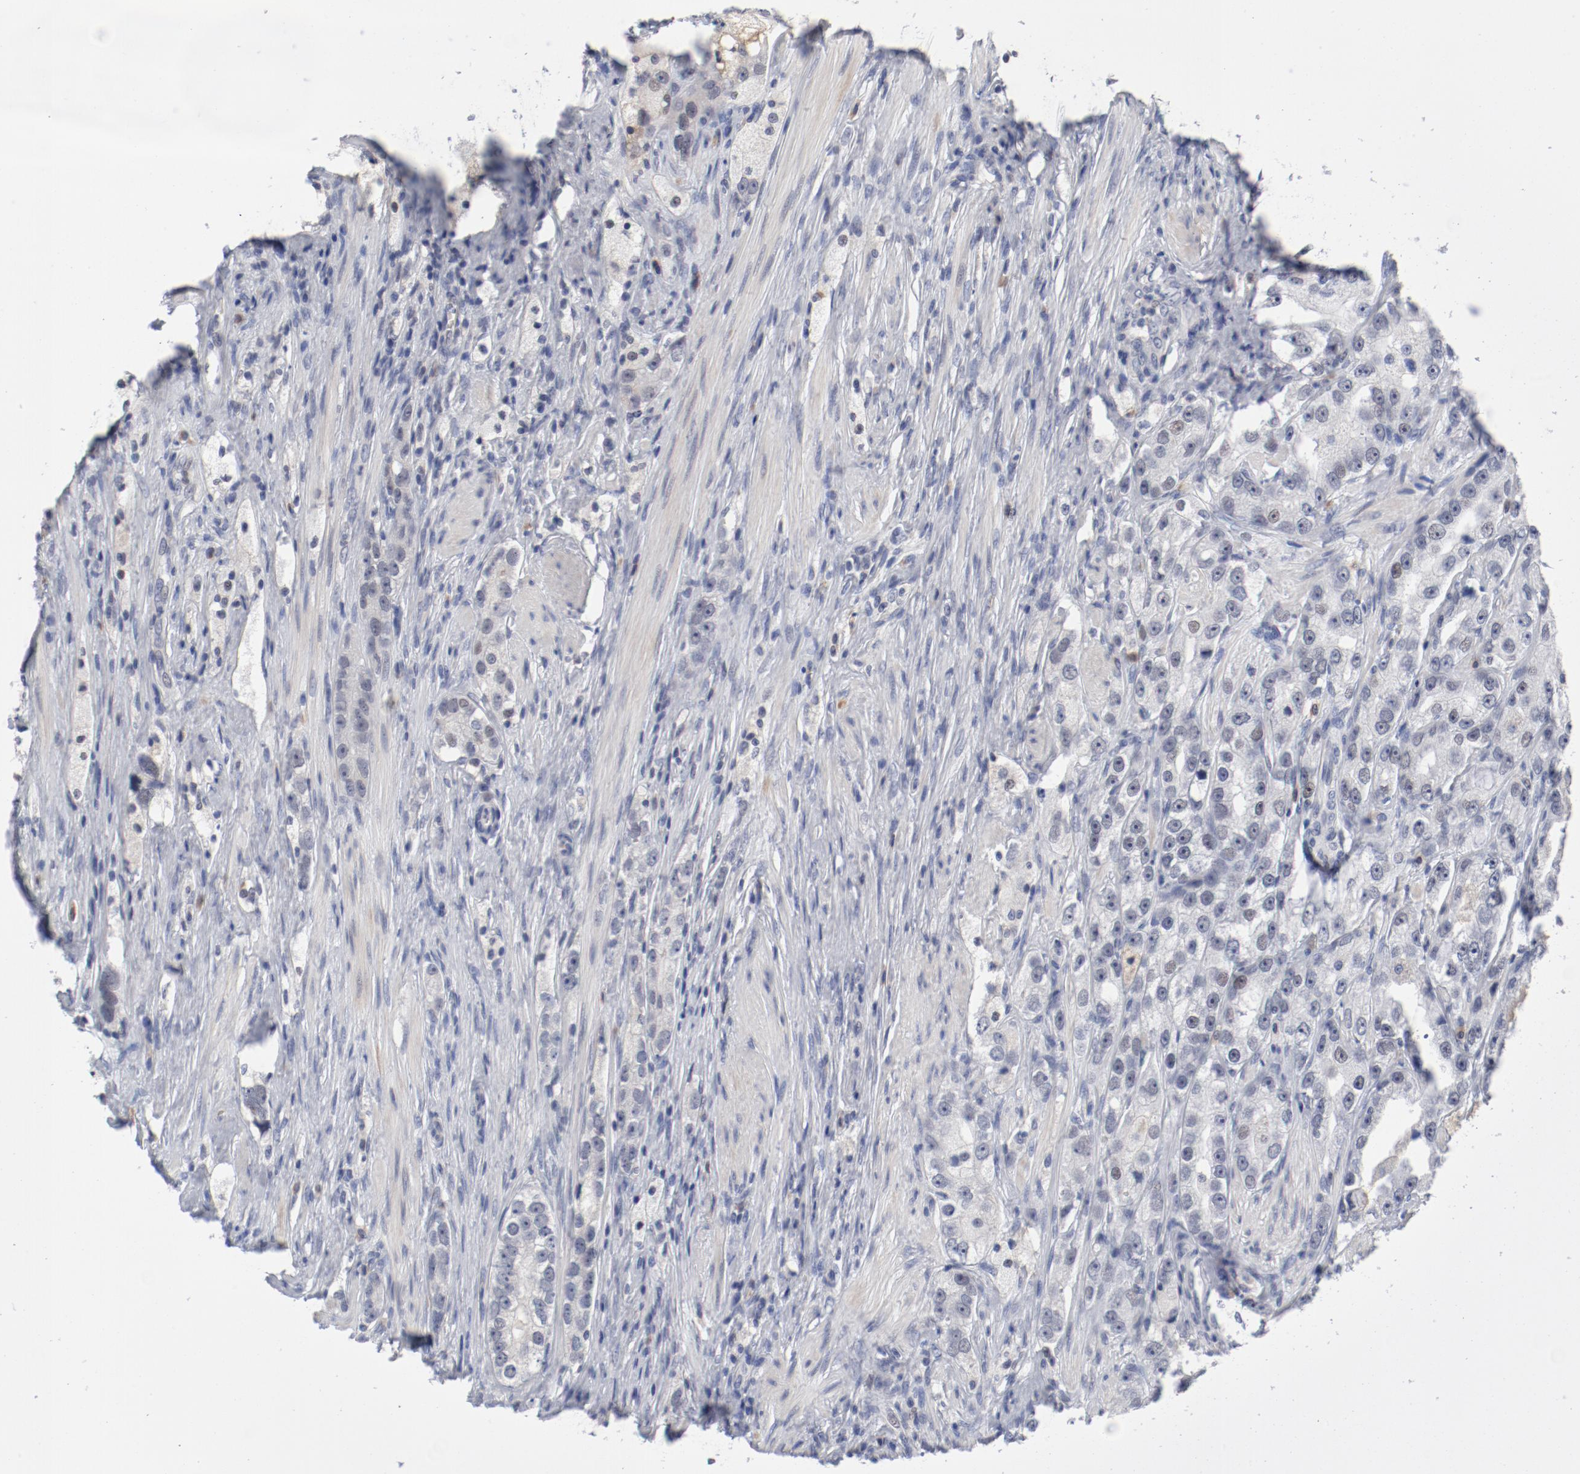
{"staining": {"intensity": "negative", "quantity": "none", "location": "none"}, "tissue": "prostate cancer", "cell_type": "Tumor cells", "image_type": "cancer", "snomed": [{"axis": "morphology", "description": "Adenocarcinoma, High grade"}, {"axis": "topography", "description": "Prostate"}], "caption": "Immunohistochemistry micrograph of neoplastic tissue: adenocarcinoma (high-grade) (prostate) stained with DAB (3,3'-diaminobenzidine) displays no significant protein expression in tumor cells.", "gene": "ANKLE2", "patient": {"sex": "male", "age": 63}}